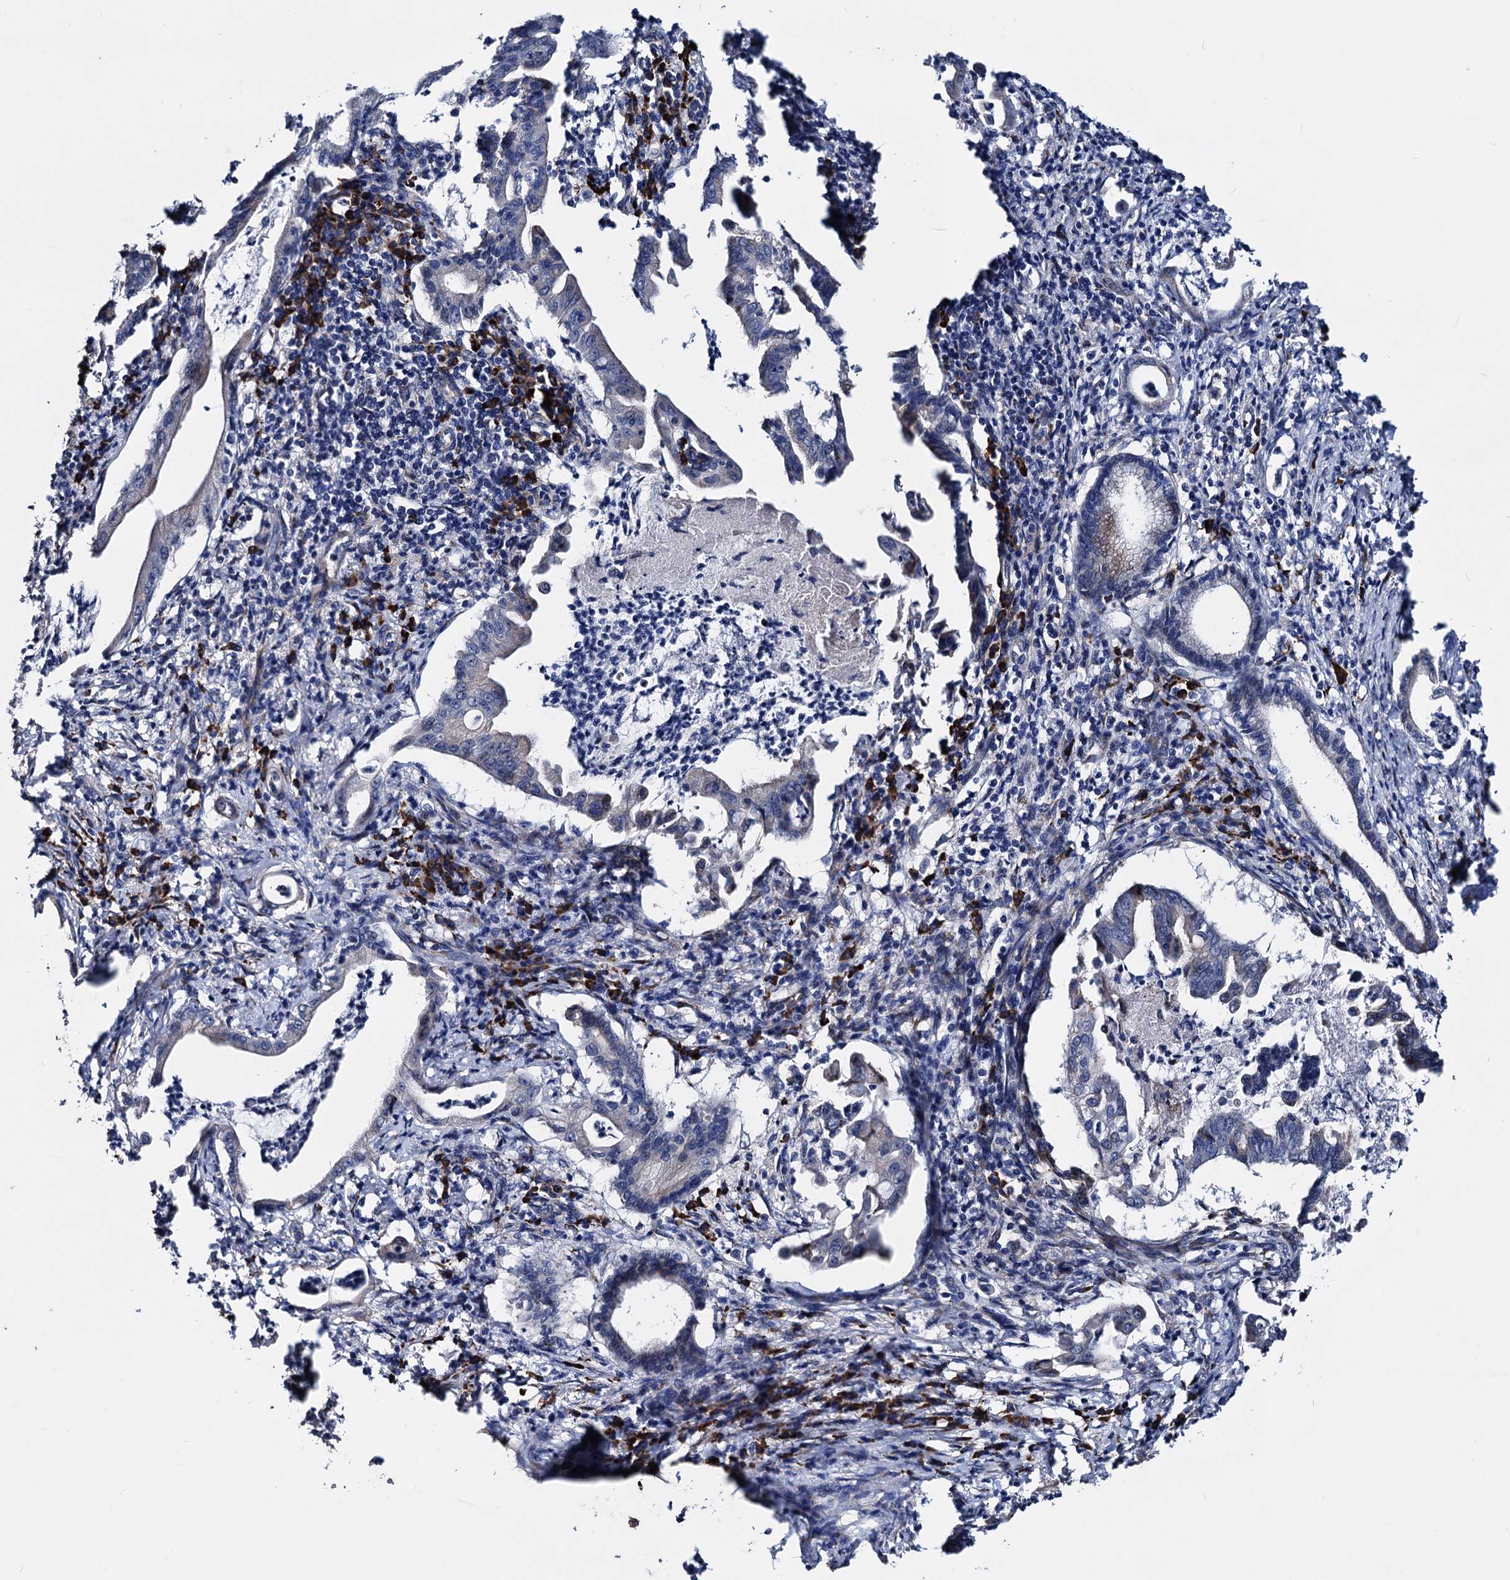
{"staining": {"intensity": "negative", "quantity": "none", "location": "none"}, "tissue": "pancreatic cancer", "cell_type": "Tumor cells", "image_type": "cancer", "snomed": [{"axis": "morphology", "description": "Adenocarcinoma, NOS"}, {"axis": "topography", "description": "Pancreas"}], "caption": "Immunohistochemistry (IHC) histopathology image of pancreatic adenocarcinoma stained for a protein (brown), which reveals no expression in tumor cells.", "gene": "AKAP11", "patient": {"sex": "female", "age": 55}}